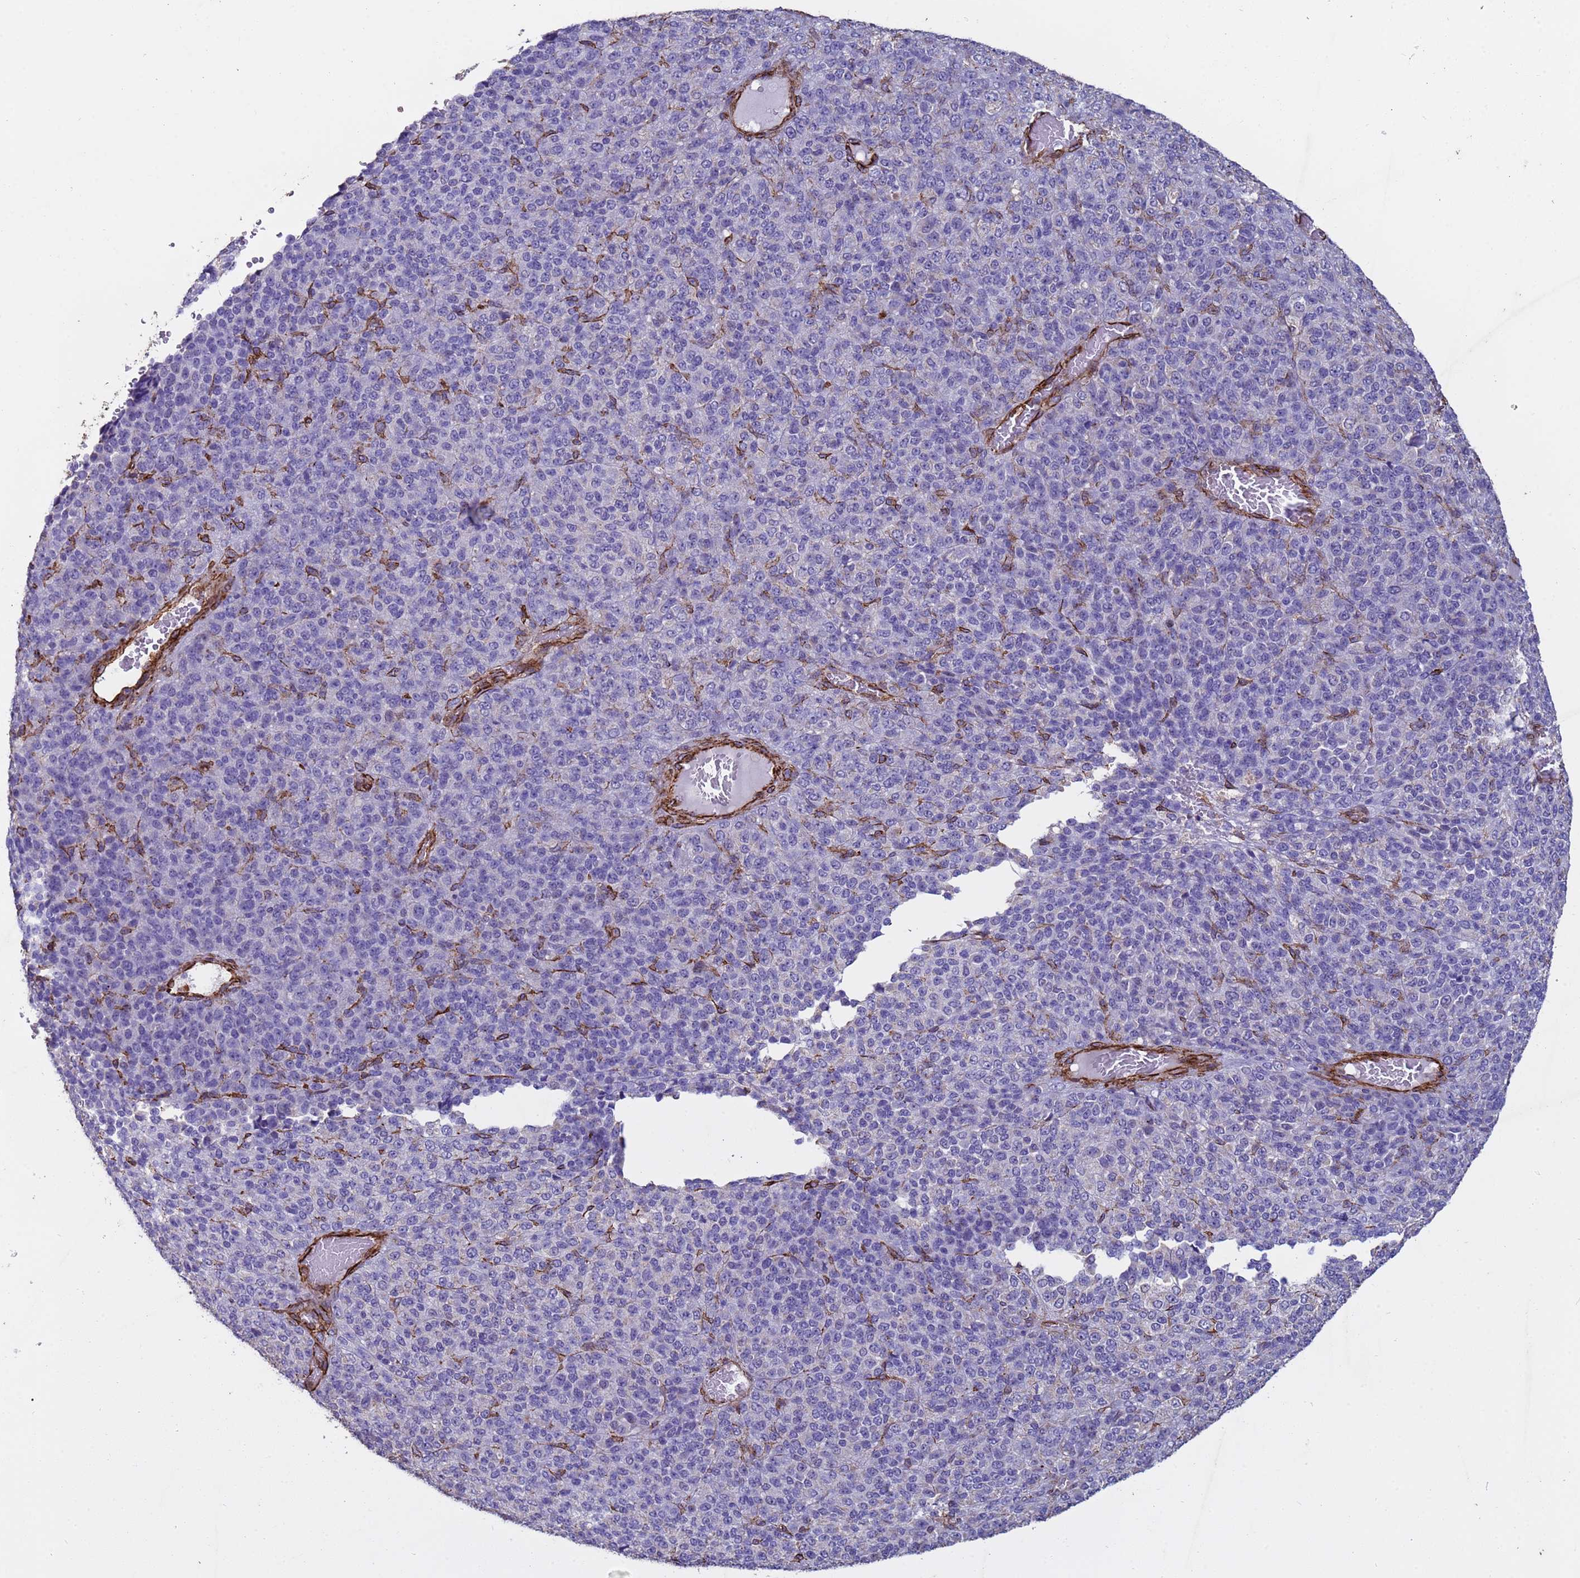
{"staining": {"intensity": "negative", "quantity": "none", "location": "none"}, "tissue": "melanoma", "cell_type": "Tumor cells", "image_type": "cancer", "snomed": [{"axis": "morphology", "description": "Malignant melanoma, Metastatic site"}, {"axis": "topography", "description": "Brain"}], "caption": "There is no significant positivity in tumor cells of melanoma.", "gene": "GASK1A", "patient": {"sex": "female", "age": 56}}